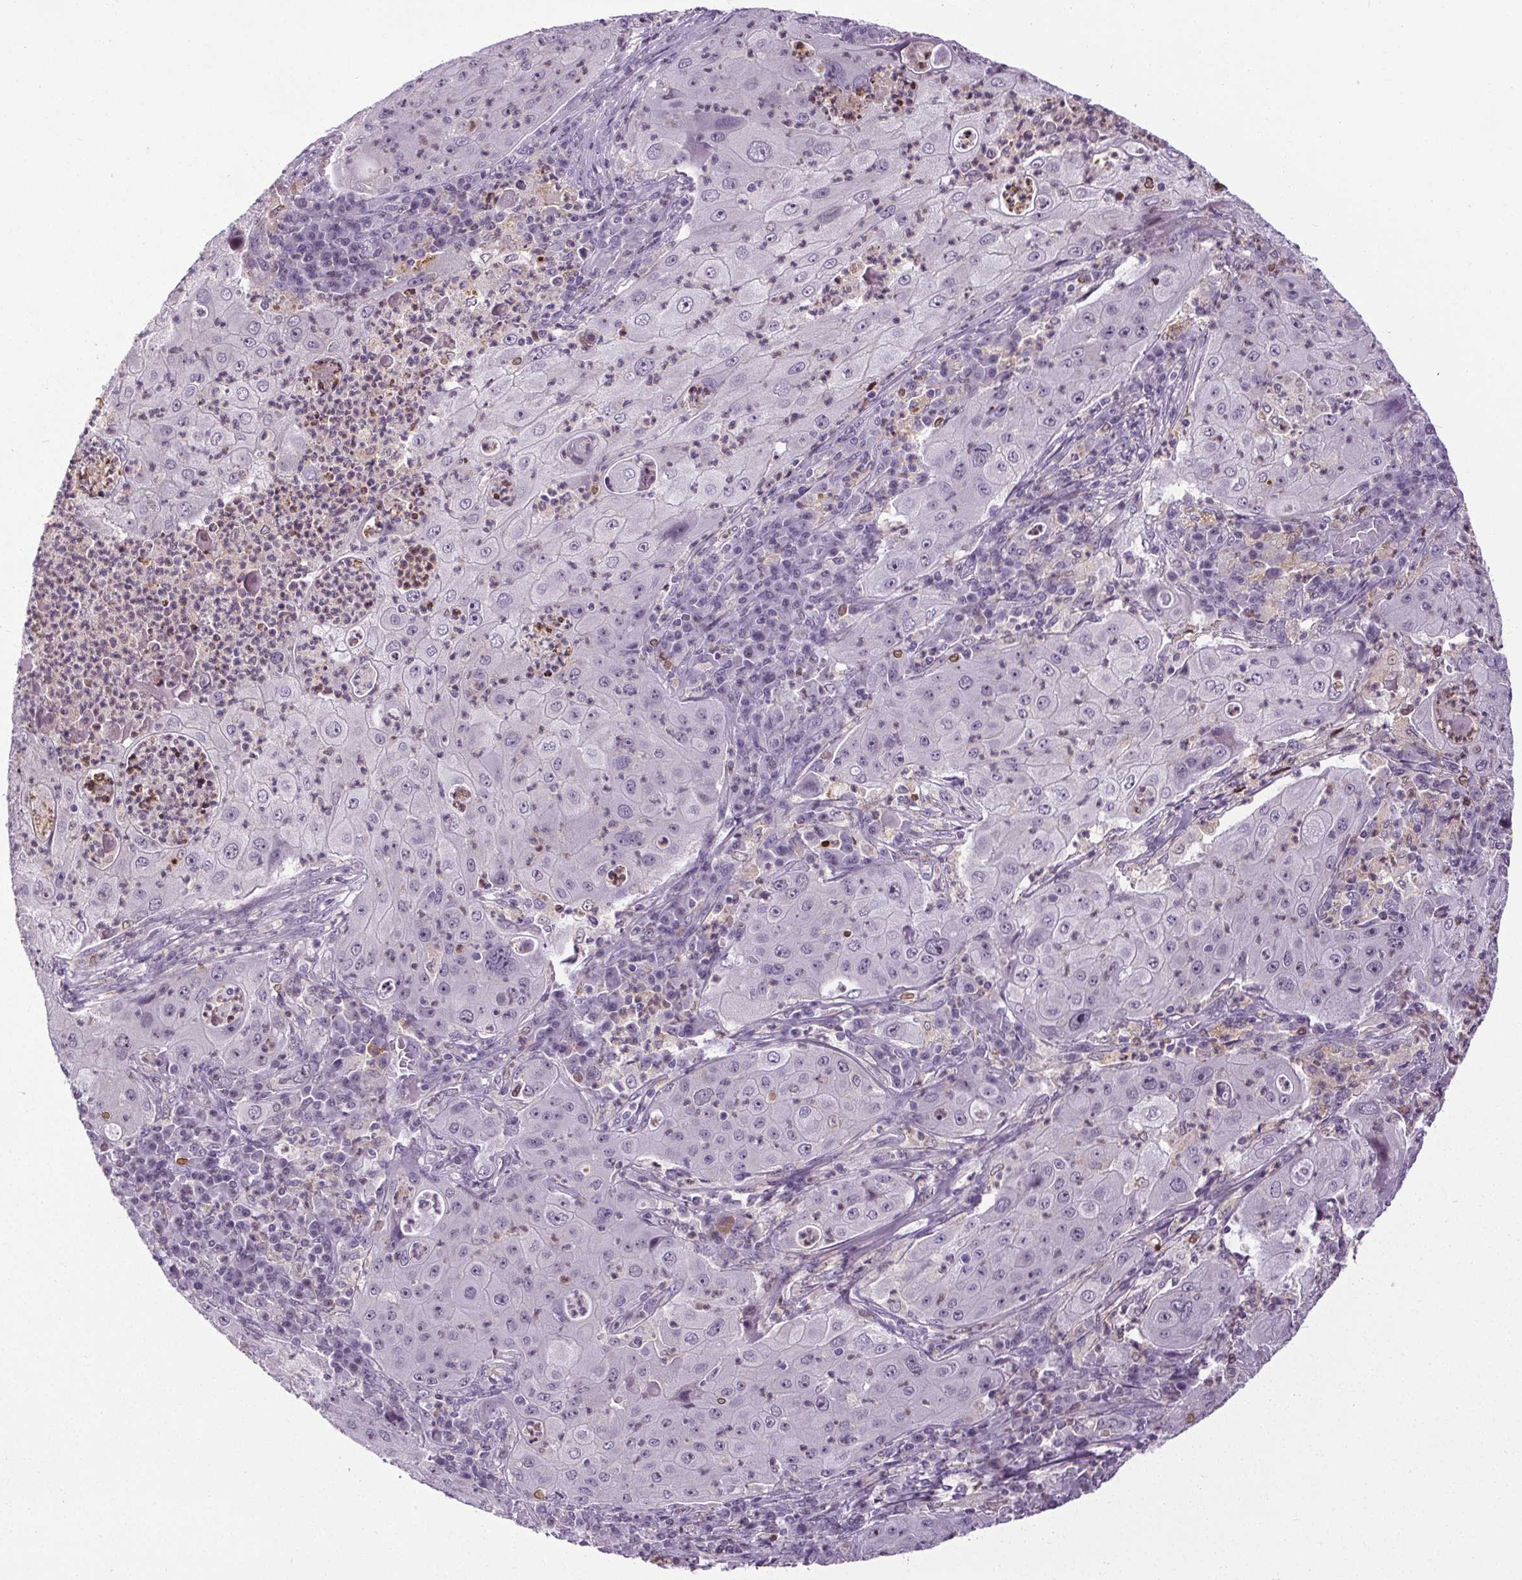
{"staining": {"intensity": "negative", "quantity": "none", "location": "none"}, "tissue": "lung cancer", "cell_type": "Tumor cells", "image_type": "cancer", "snomed": [{"axis": "morphology", "description": "Squamous cell carcinoma, NOS"}, {"axis": "topography", "description": "Lung"}], "caption": "A high-resolution photomicrograph shows immunohistochemistry (IHC) staining of lung cancer, which demonstrates no significant staining in tumor cells.", "gene": "TMEM240", "patient": {"sex": "female", "age": 59}}